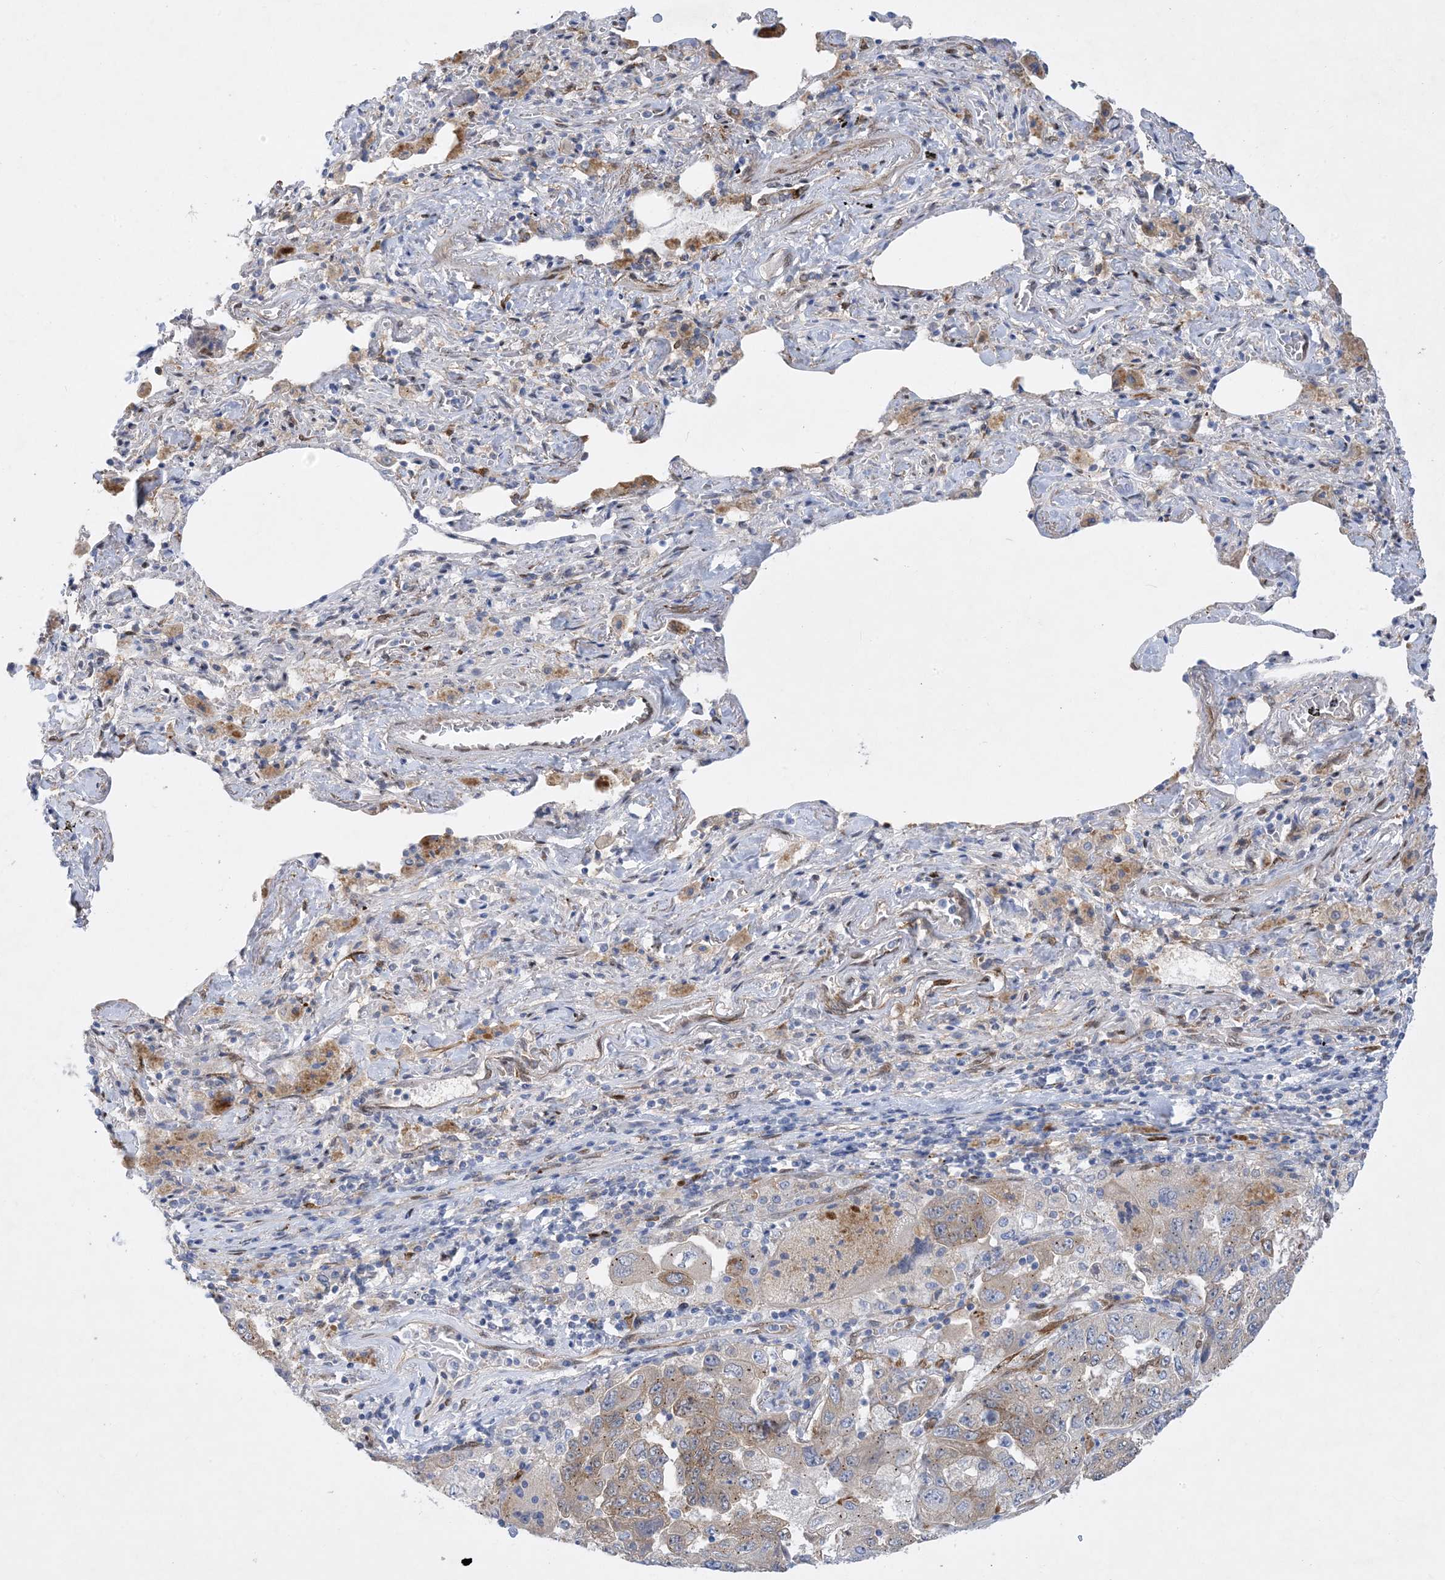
{"staining": {"intensity": "weak", "quantity": "25%-75%", "location": "cytoplasmic/membranous"}, "tissue": "lung cancer", "cell_type": "Tumor cells", "image_type": "cancer", "snomed": [{"axis": "morphology", "description": "Adenocarcinoma, NOS"}, {"axis": "topography", "description": "Lung"}], "caption": "This is a photomicrograph of immunohistochemistry (IHC) staining of lung cancer, which shows weak staining in the cytoplasmic/membranous of tumor cells.", "gene": "RBMS3", "patient": {"sex": "female", "age": 51}}